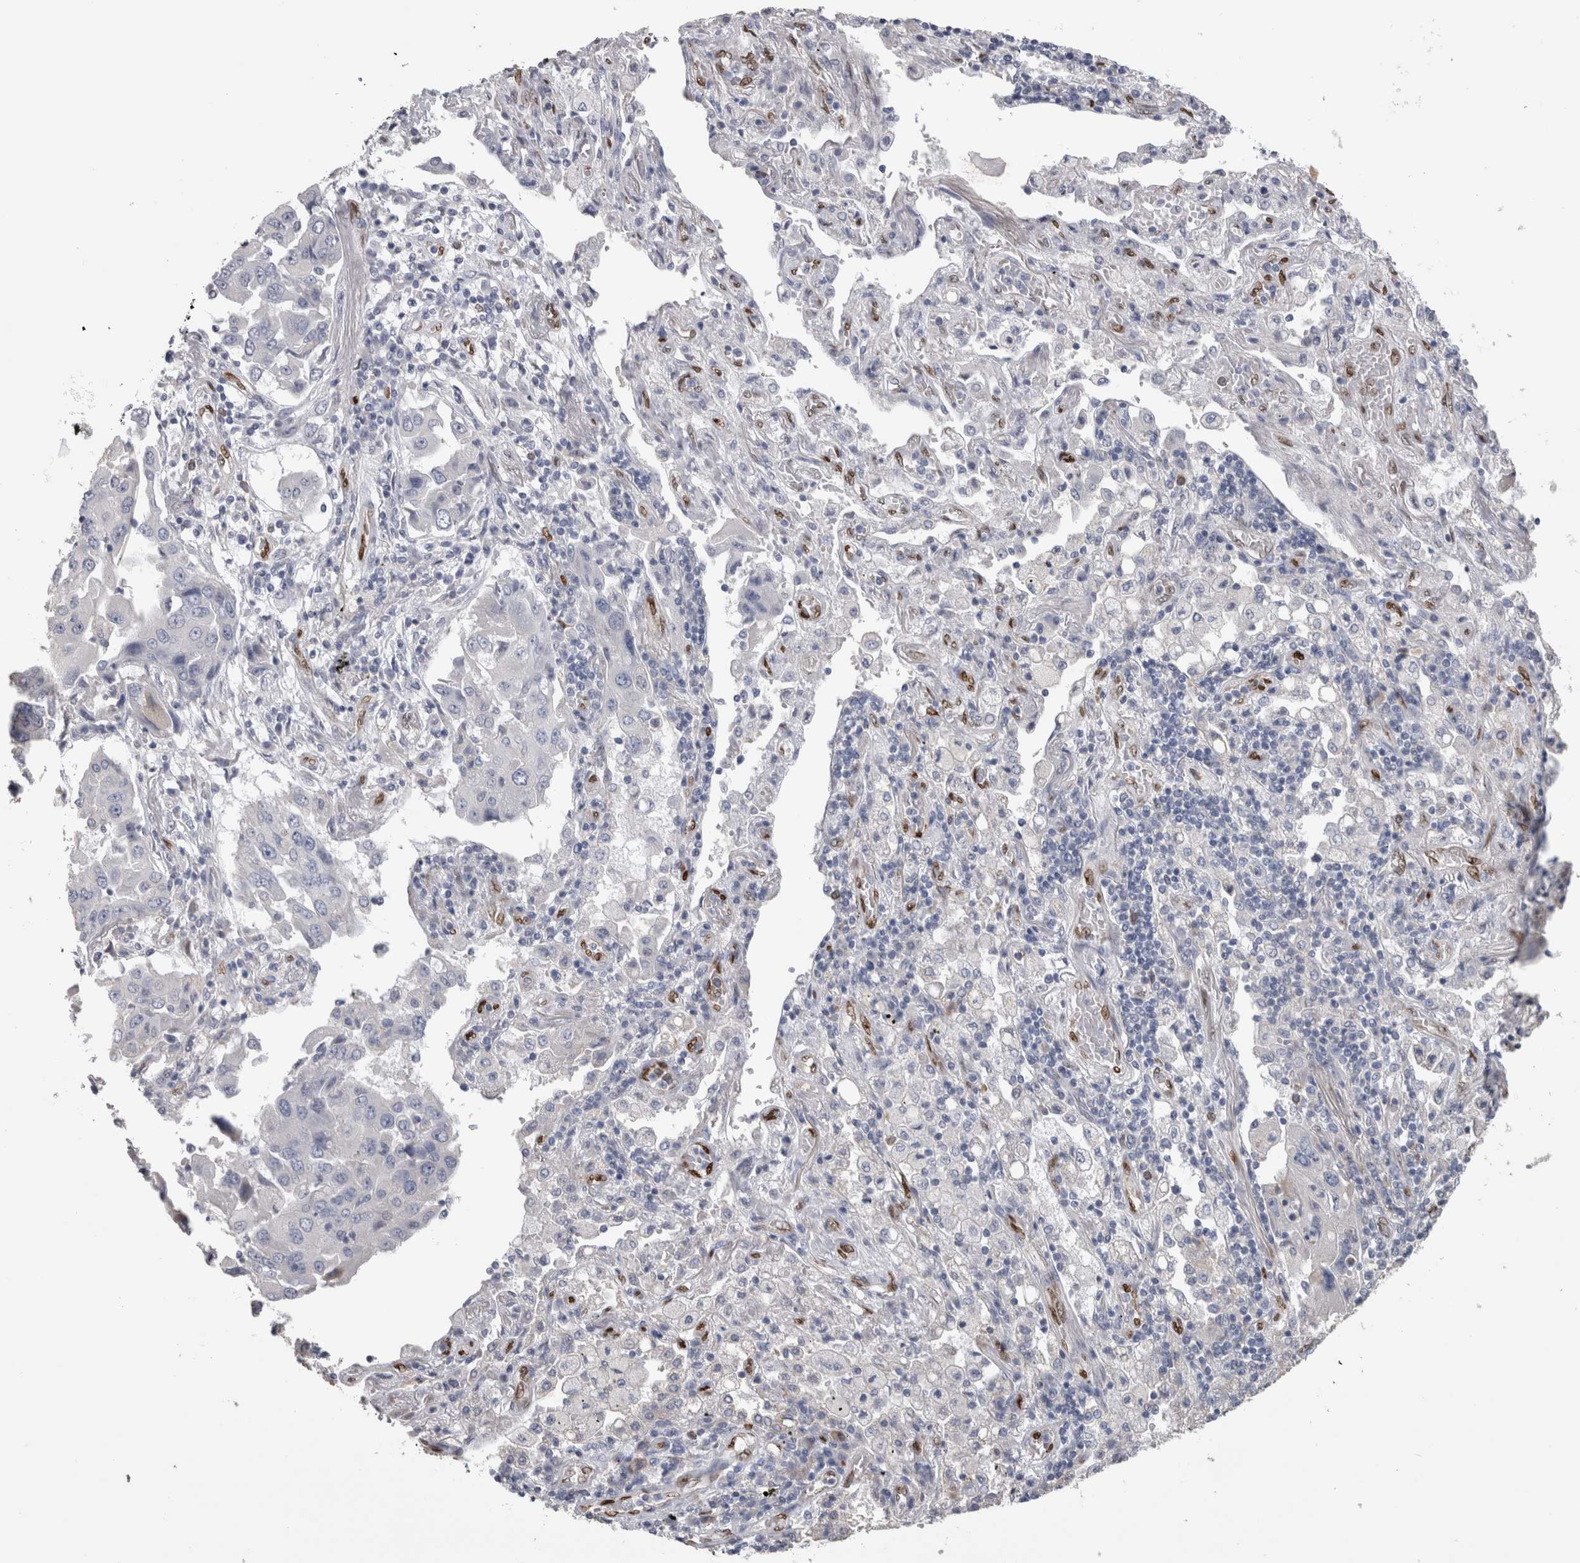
{"staining": {"intensity": "negative", "quantity": "none", "location": "none"}, "tissue": "lung cancer", "cell_type": "Tumor cells", "image_type": "cancer", "snomed": [{"axis": "morphology", "description": "Adenocarcinoma, NOS"}, {"axis": "topography", "description": "Lung"}], "caption": "Tumor cells are negative for protein expression in human lung cancer (adenocarcinoma). (Immunohistochemistry (ihc), brightfield microscopy, high magnification).", "gene": "IL33", "patient": {"sex": "female", "age": 65}}